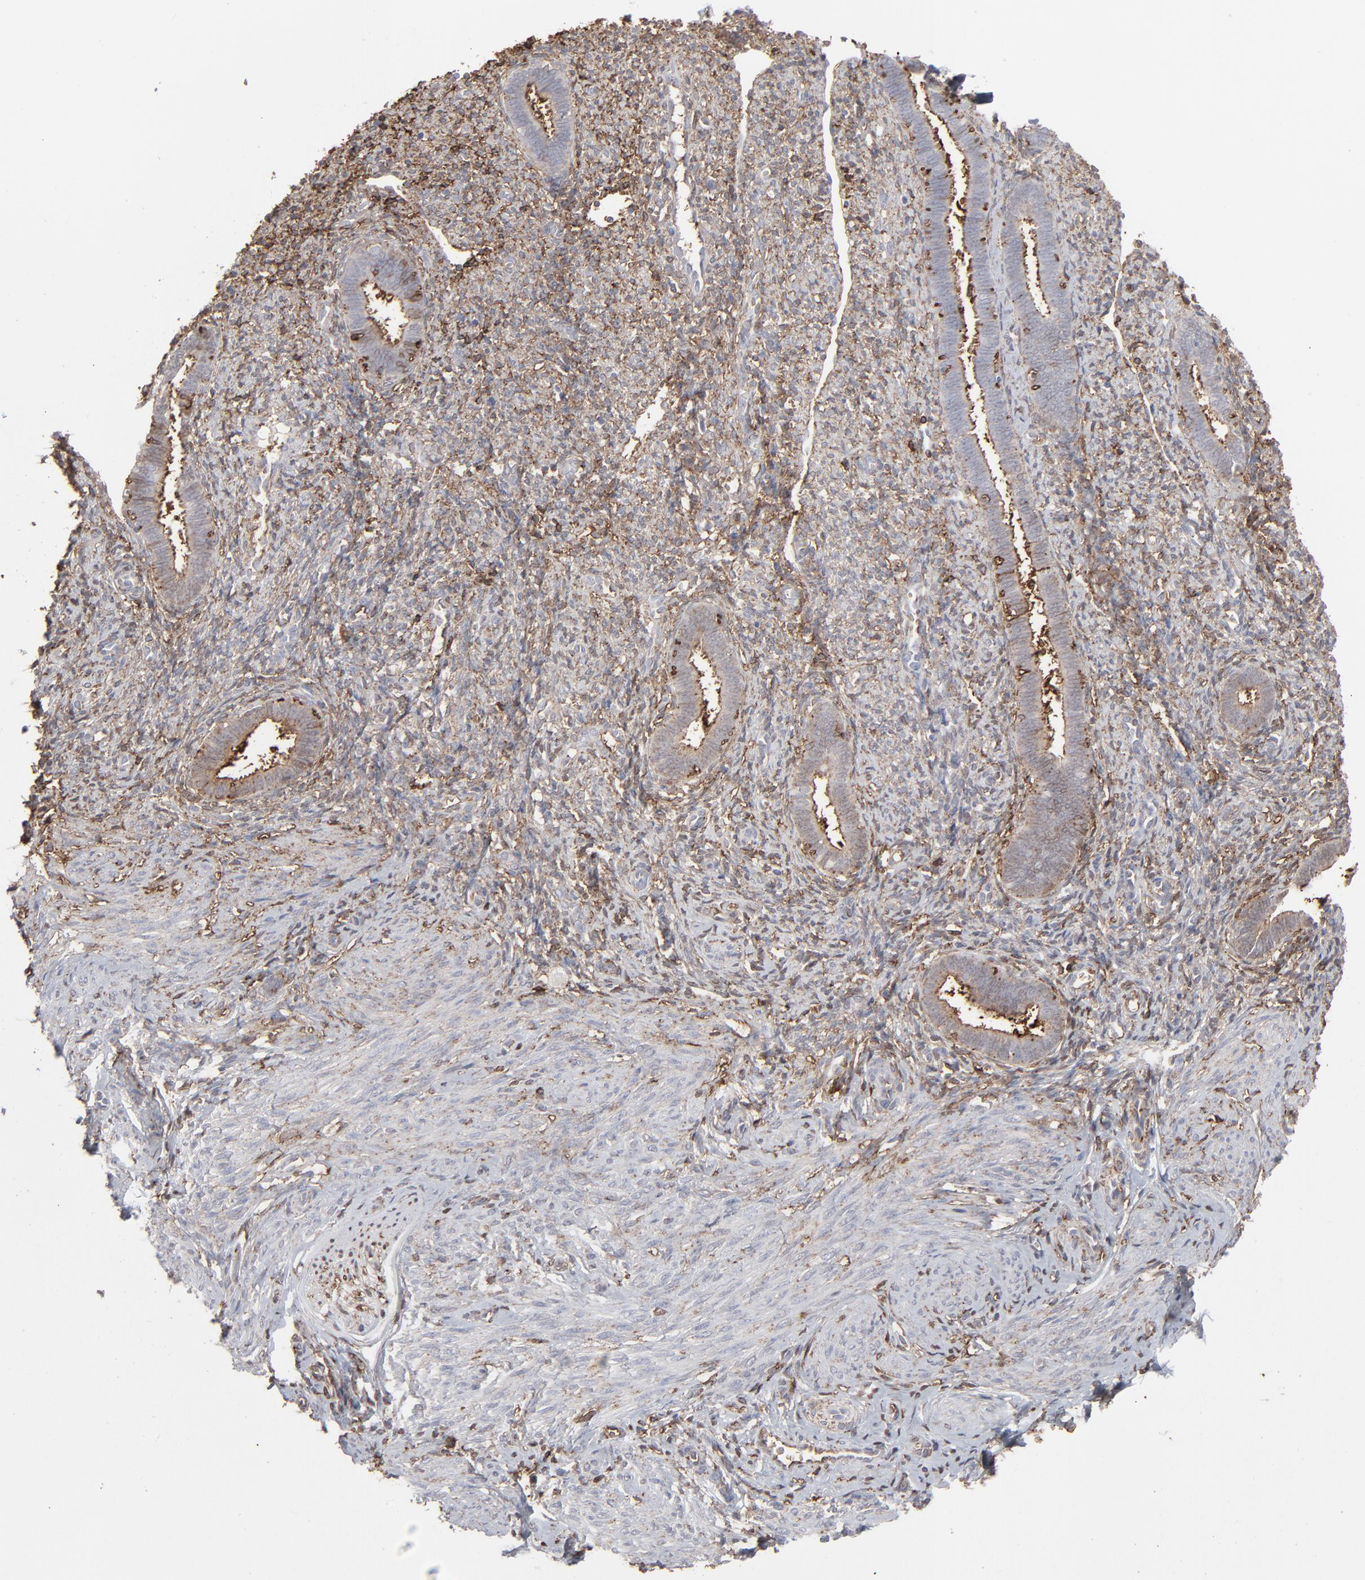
{"staining": {"intensity": "strong", "quantity": ">75%", "location": "cytoplasmic/membranous"}, "tissue": "endometrium", "cell_type": "Cells in endometrial stroma", "image_type": "normal", "snomed": [{"axis": "morphology", "description": "Normal tissue, NOS"}, {"axis": "topography", "description": "Endometrium"}], "caption": "Brown immunohistochemical staining in normal human endometrium shows strong cytoplasmic/membranous staining in approximately >75% of cells in endometrial stroma. (IHC, brightfield microscopy, high magnification).", "gene": "ANXA5", "patient": {"sex": "female", "age": 27}}